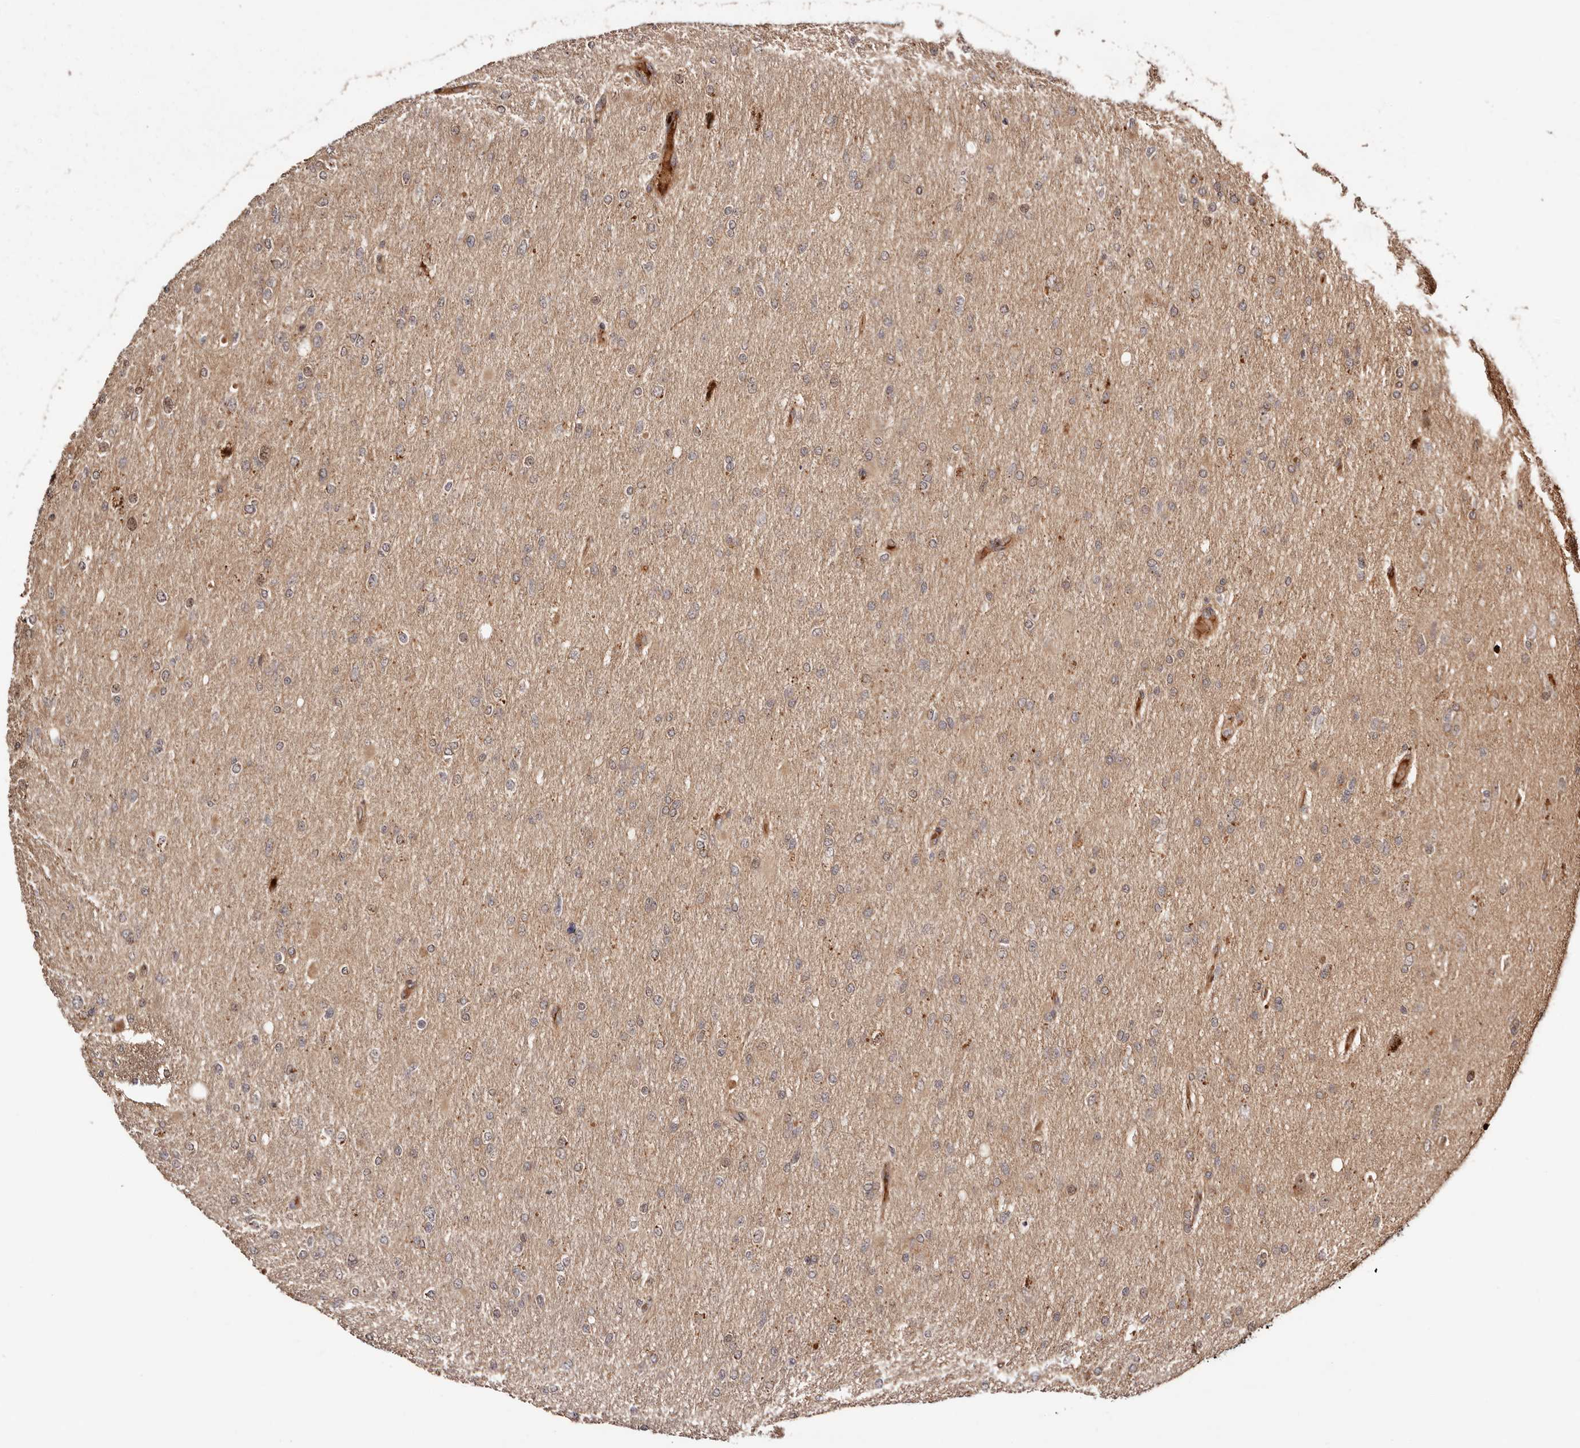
{"staining": {"intensity": "weak", "quantity": "25%-75%", "location": "cytoplasmic/membranous"}, "tissue": "glioma", "cell_type": "Tumor cells", "image_type": "cancer", "snomed": [{"axis": "morphology", "description": "Glioma, malignant, High grade"}, {"axis": "topography", "description": "Cerebral cortex"}], "caption": "An immunohistochemistry (IHC) photomicrograph of neoplastic tissue is shown. Protein staining in brown shows weak cytoplasmic/membranous positivity in glioma within tumor cells.", "gene": "PTPN22", "patient": {"sex": "female", "age": 36}}